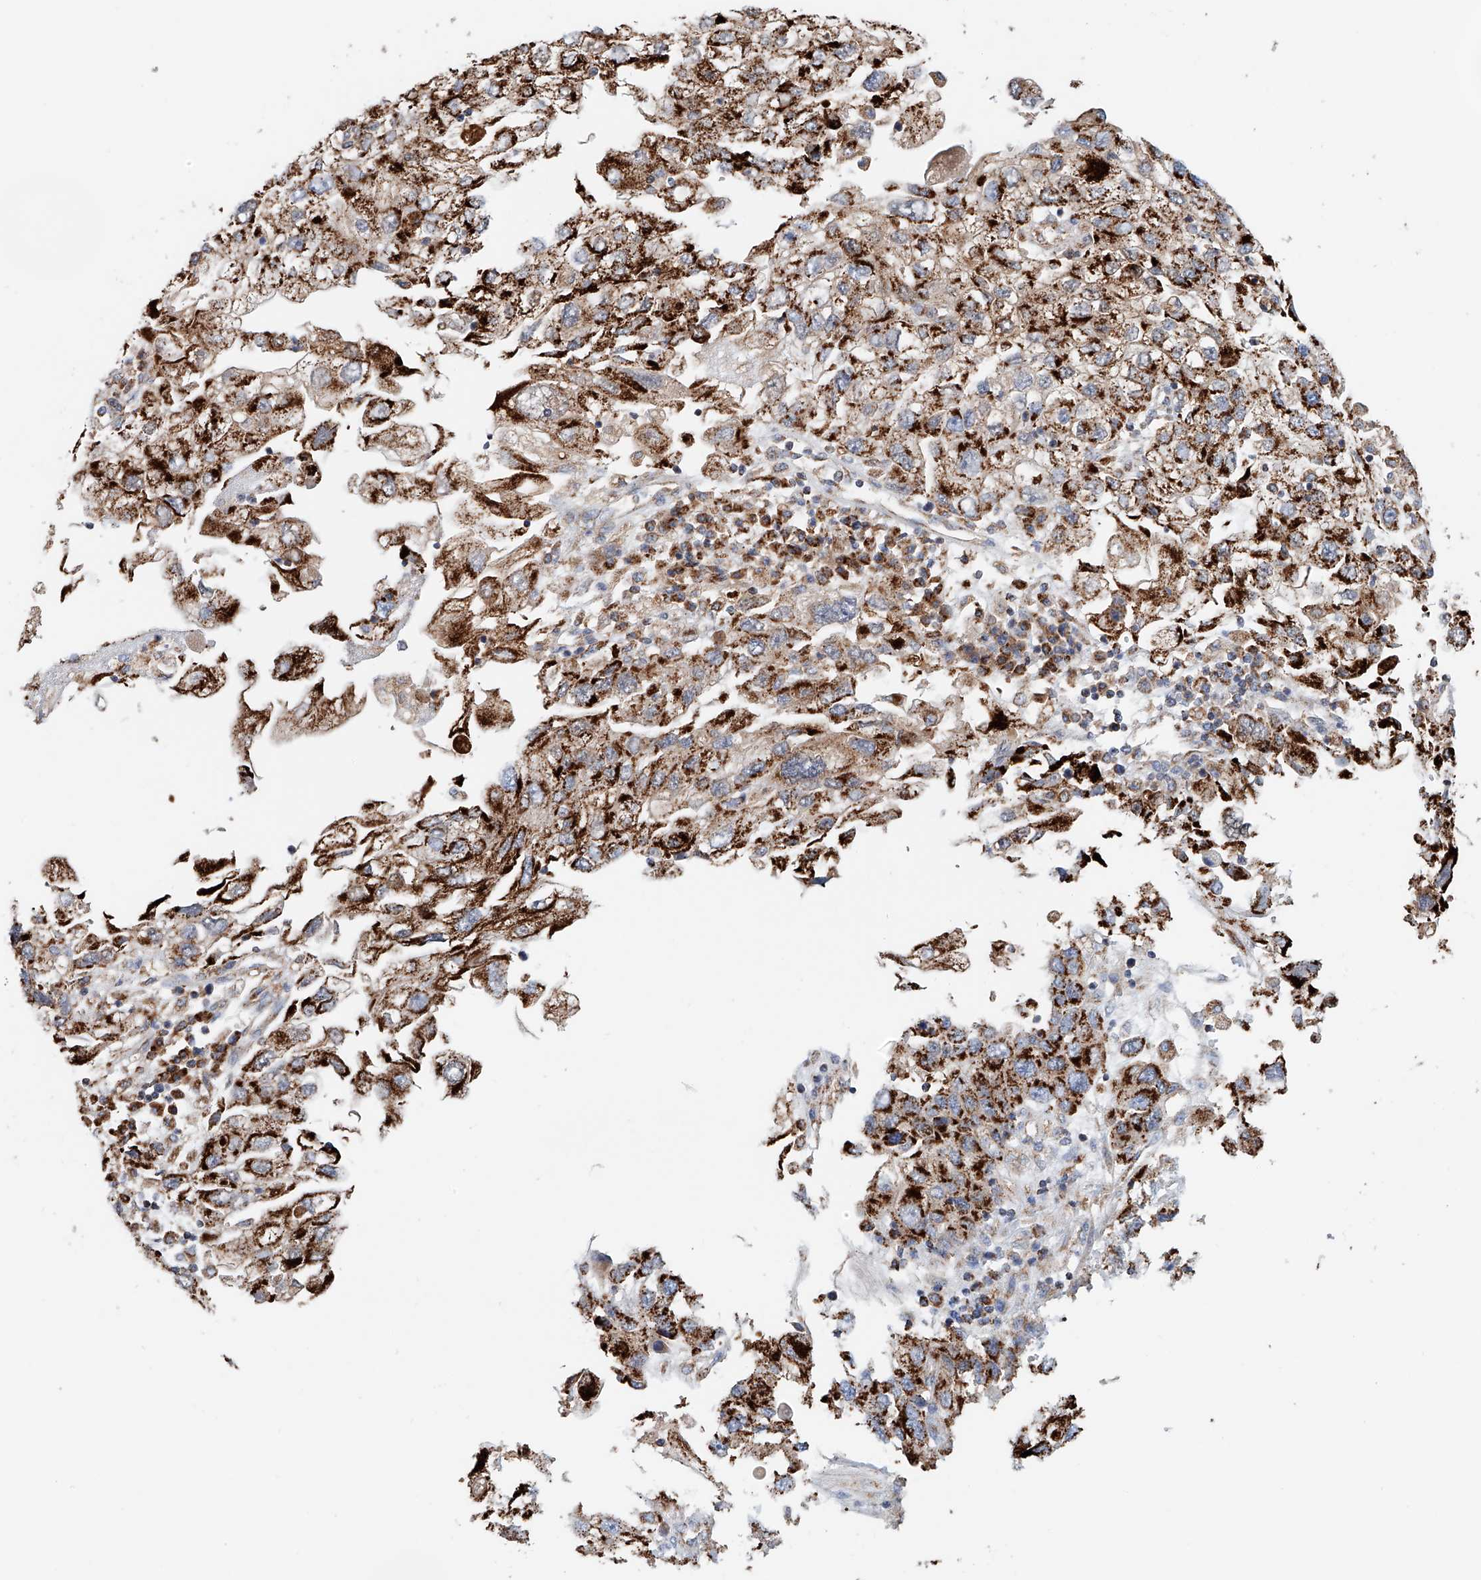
{"staining": {"intensity": "strong", "quantity": ">75%", "location": "cytoplasmic/membranous"}, "tissue": "endometrial cancer", "cell_type": "Tumor cells", "image_type": "cancer", "snomed": [{"axis": "morphology", "description": "Adenocarcinoma, NOS"}, {"axis": "topography", "description": "Endometrium"}], "caption": "Human endometrial cancer (adenocarcinoma) stained with a brown dye shows strong cytoplasmic/membranous positive positivity in approximately >75% of tumor cells.", "gene": "CARD10", "patient": {"sex": "female", "age": 49}}